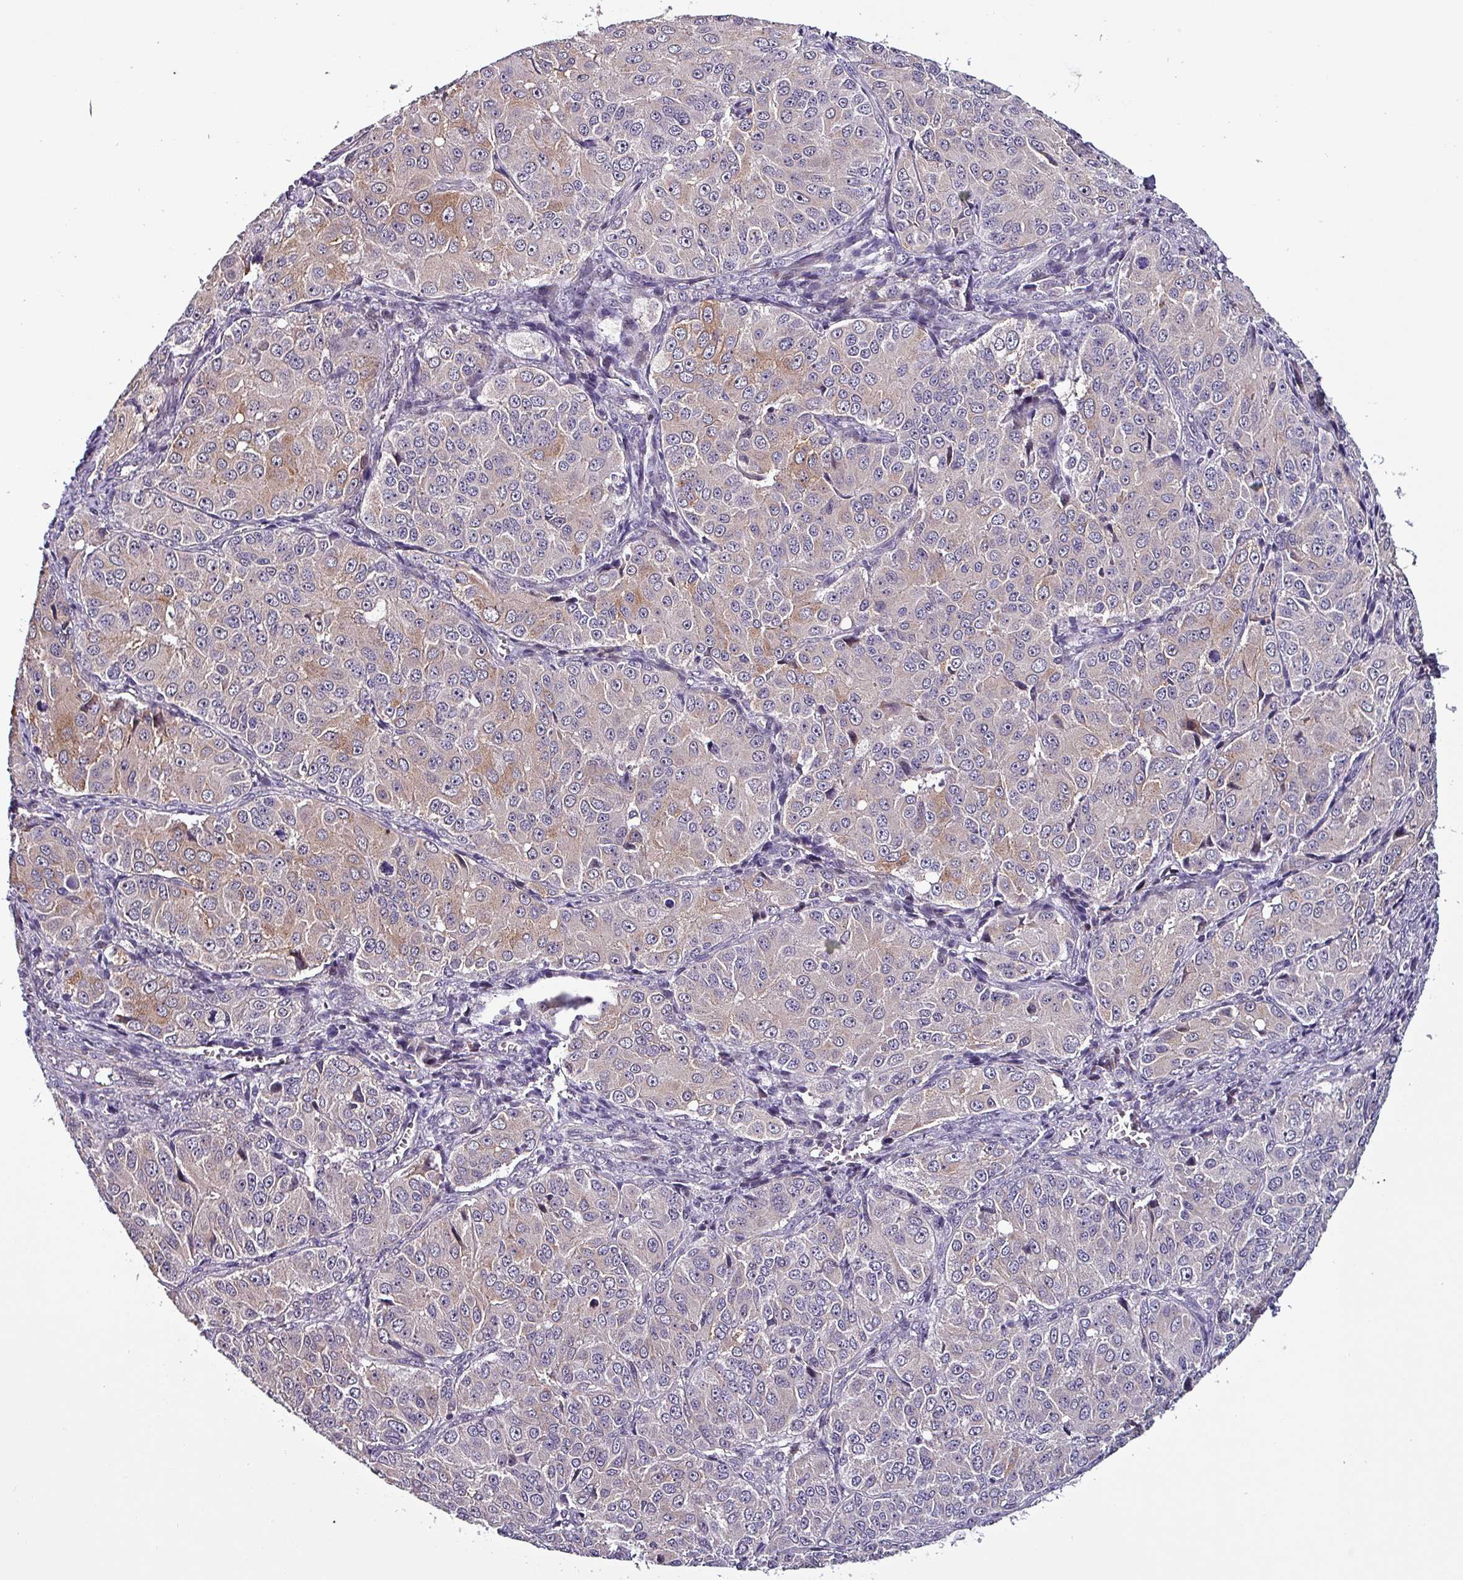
{"staining": {"intensity": "moderate", "quantity": "25%-75%", "location": "cytoplasmic/membranous"}, "tissue": "ovarian cancer", "cell_type": "Tumor cells", "image_type": "cancer", "snomed": [{"axis": "morphology", "description": "Carcinoma, endometroid"}, {"axis": "topography", "description": "Ovary"}], "caption": "Immunohistochemistry of human ovarian endometroid carcinoma exhibits medium levels of moderate cytoplasmic/membranous positivity in approximately 25%-75% of tumor cells.", "gene": "GRAPL", "patient": {"sex": "female", "age": 51}}